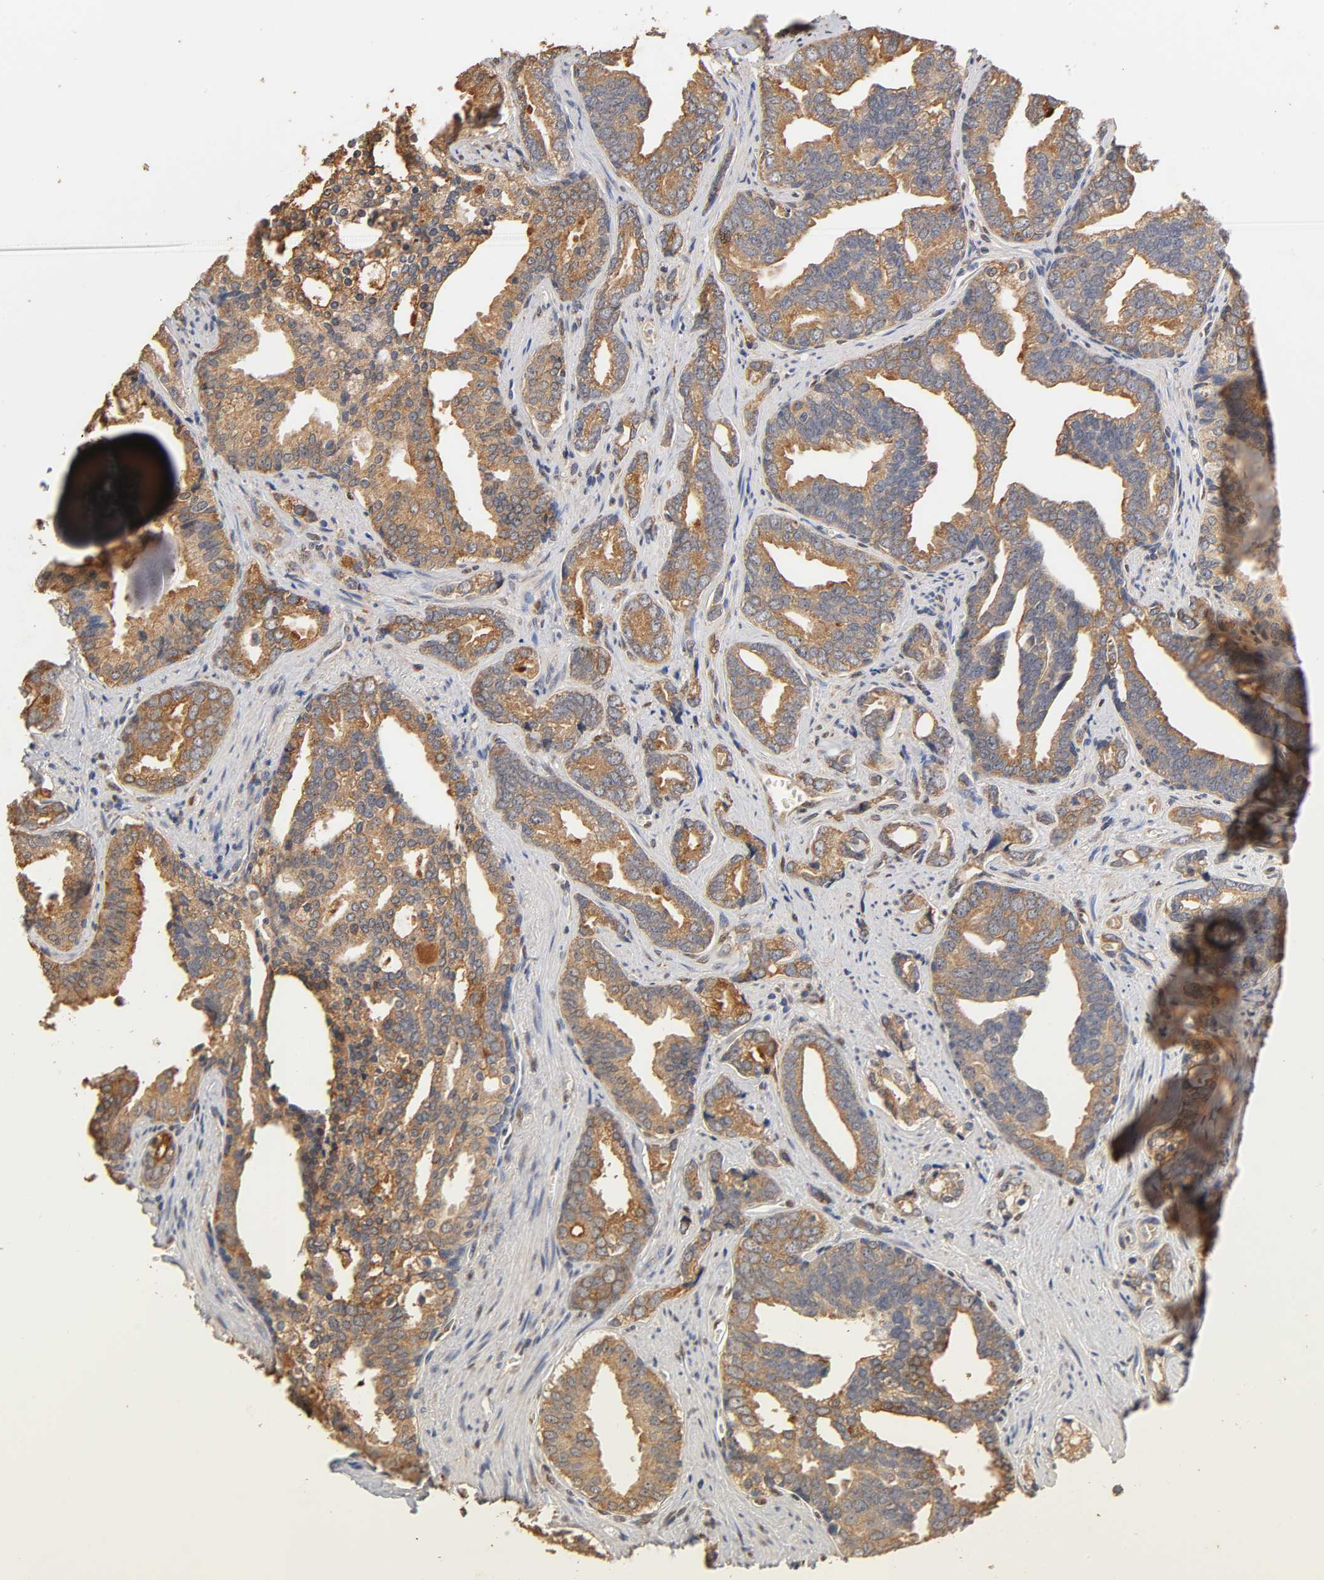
{"staining": {"intensity": "moderate", "quantity": ">75%", "location": "cytoplasmic/membranous"}, "tissue": "prostate cancer", "cell_type": "Tumor cells", "image_type": "cancer", "snomed": [{"axis": "morphology", "description": "Adenocarcinoma, High grade"}, {"axis": "topography", "description": "Prostate"}], "caption": "High-grade adenocarcinoma (prostate) stained with DAB (3,3'-diaminobenzidine) IHC demonstrates medium levels of moderate cytoplasmic/membranous positivity in approximately >75% of tumor cells.", "gene": "PKN1", "patient": {"sex": "male", "age": 67}}